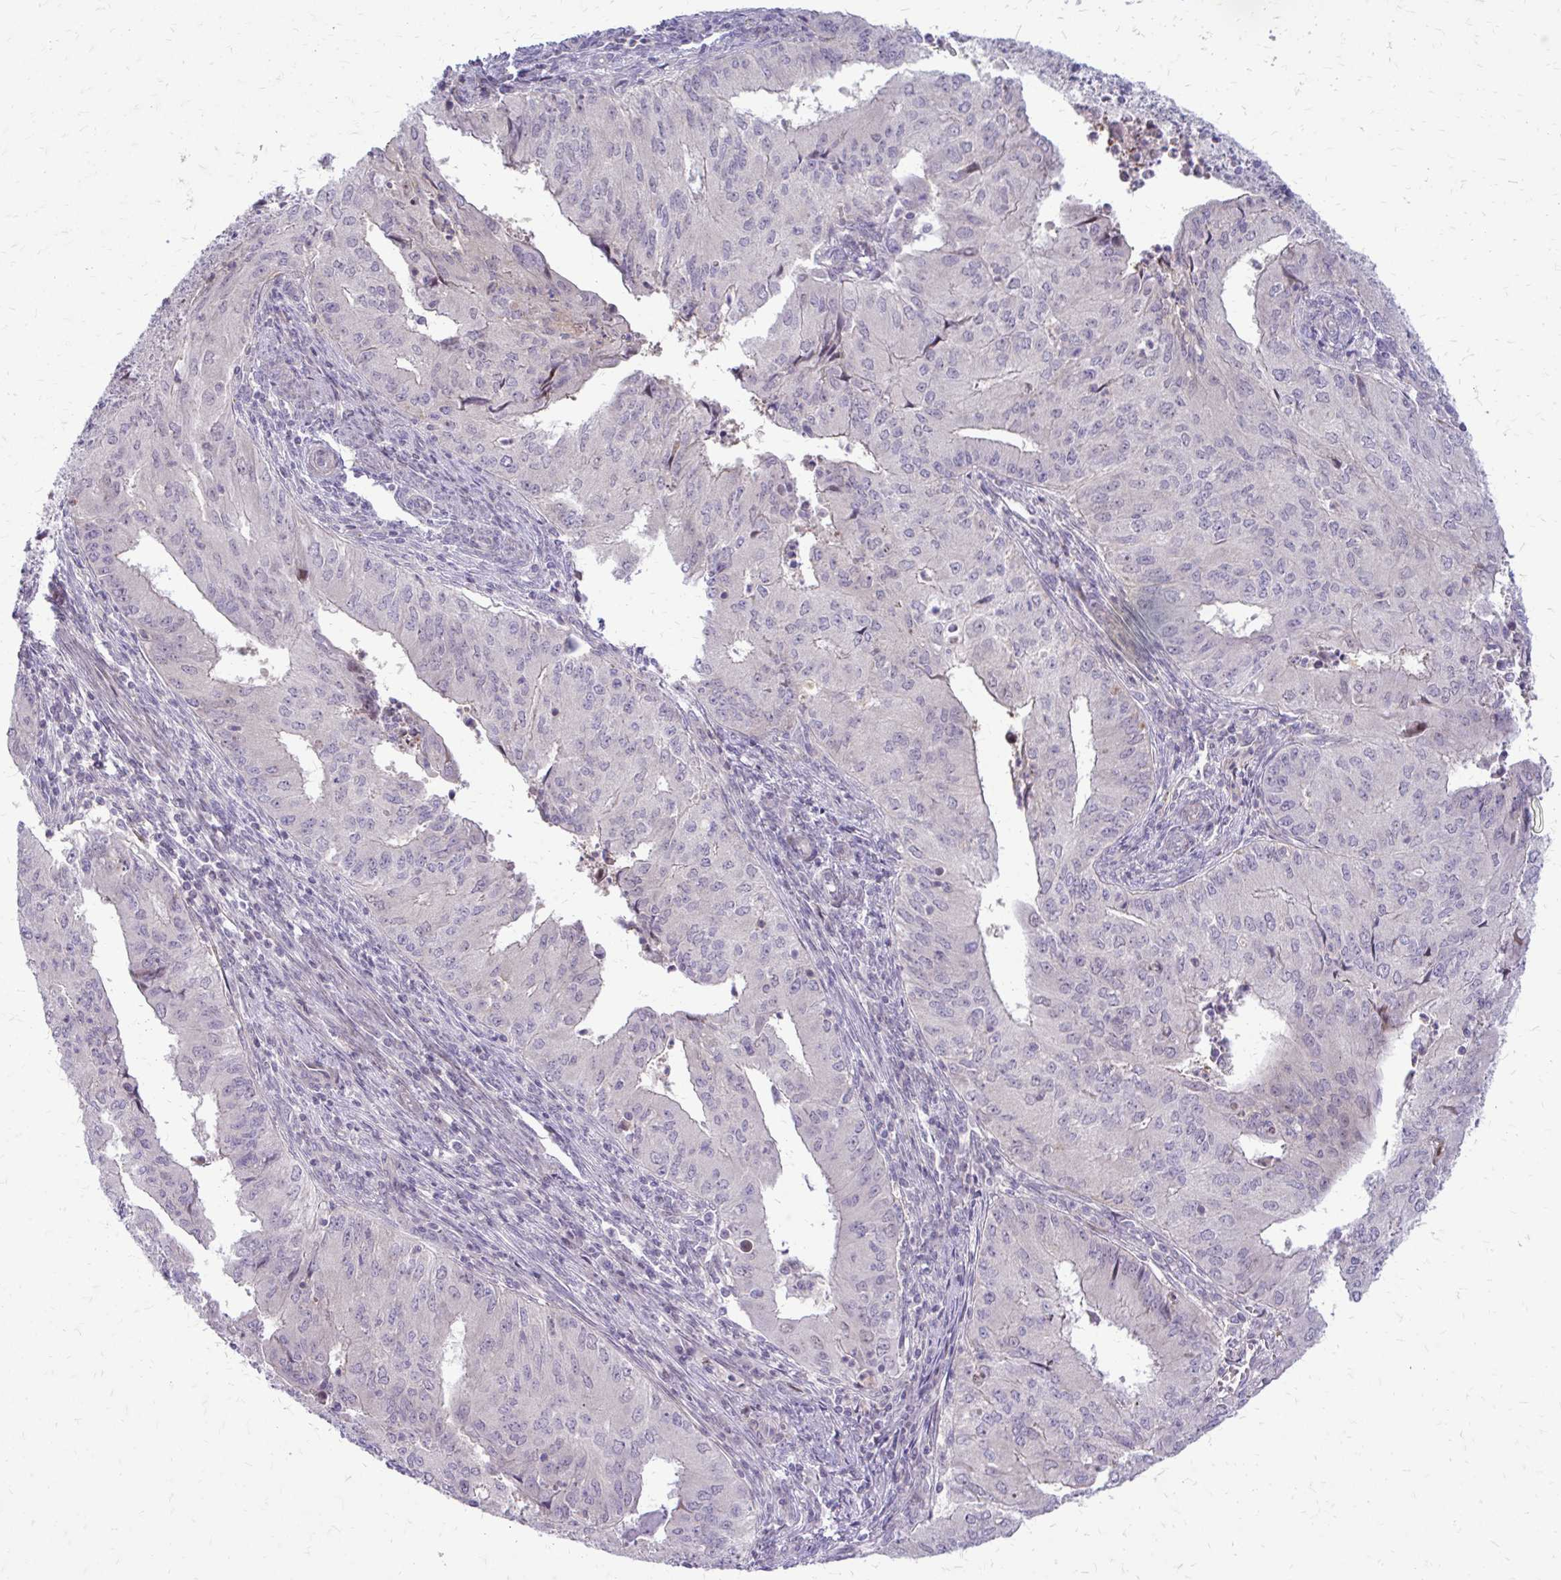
{"staining": {"intensity": "negative", "quantity": "none", "location": "none"}, "tissue": "endometrial cancer", "cell_type": "Tumor cells", "image_type": "cancer", "snomed": [{"axis": "morphology", "description": "Adenocarcinoma, NOS"}, {"axis": "topography", "description": "Endometrium"}], "caption": "DAB (3,3'-diaminobenzidine) immunohistochemical staining of human adenocarcinoma (endometrial) demonstrates no significant staining in tumor cells.", "gene": "PPDPFL", "patient": {"sex": "female", "age": 50}}